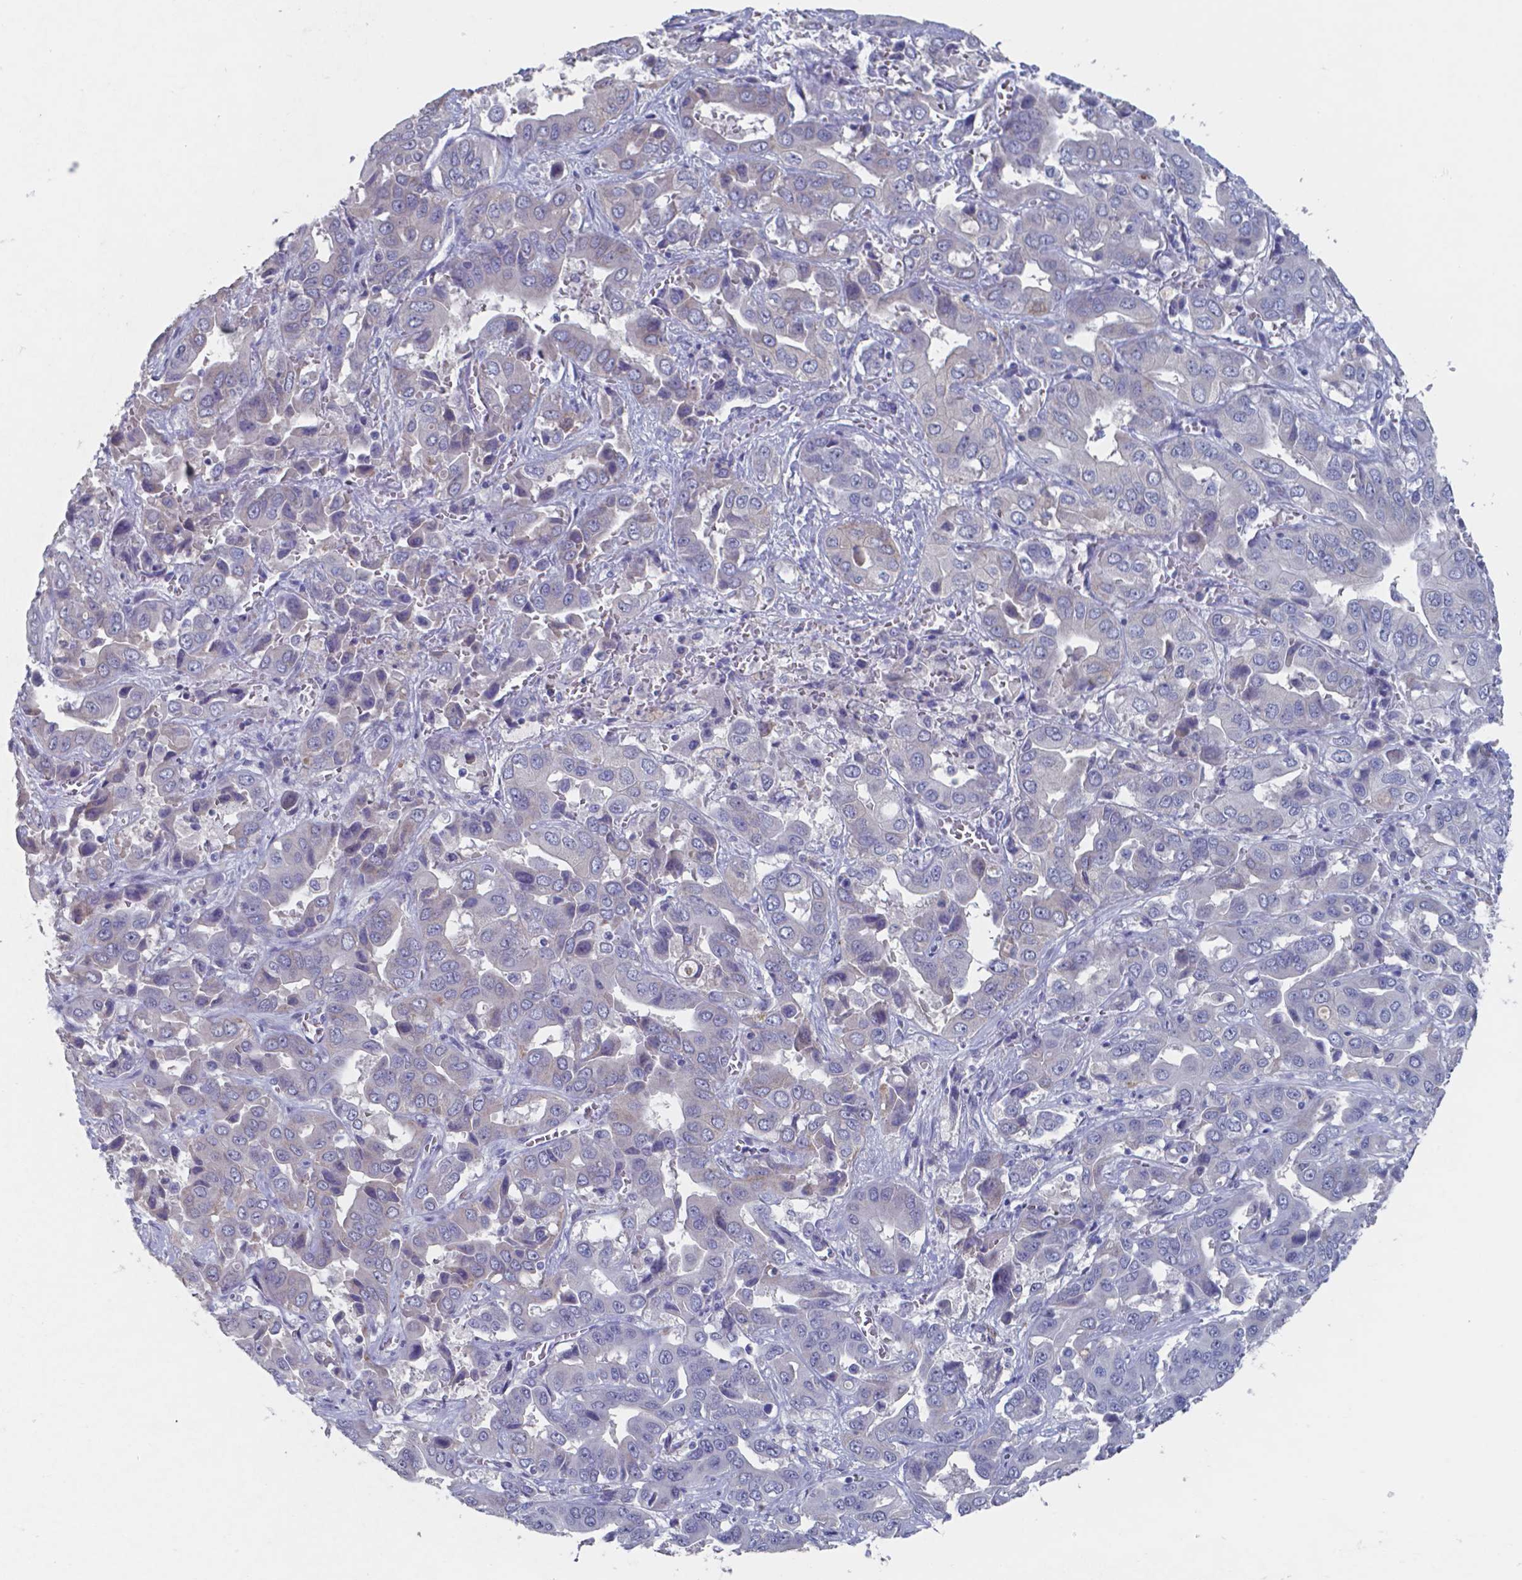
{"staining": {"intensity": "negative", "quantity": "none", "location": "none"}, "tissue": "liver cancer", "cell_type": "Tumor cells", "image_type": "cancer", "snomed": [{"axis": "morphology", "description": "Cholangiocarcinoma"}, {"axis": "topography", "description": "Liver"}], "caption": "This photomicrograph is of cholangiocarcinoma (liver) stained with IHC to label a protein in brown with the nuclei are counter-stained blue. There is no expression in tumor cells.", "gene": "PLA2R1", "patient": {"sex": "female", "age": 52}}